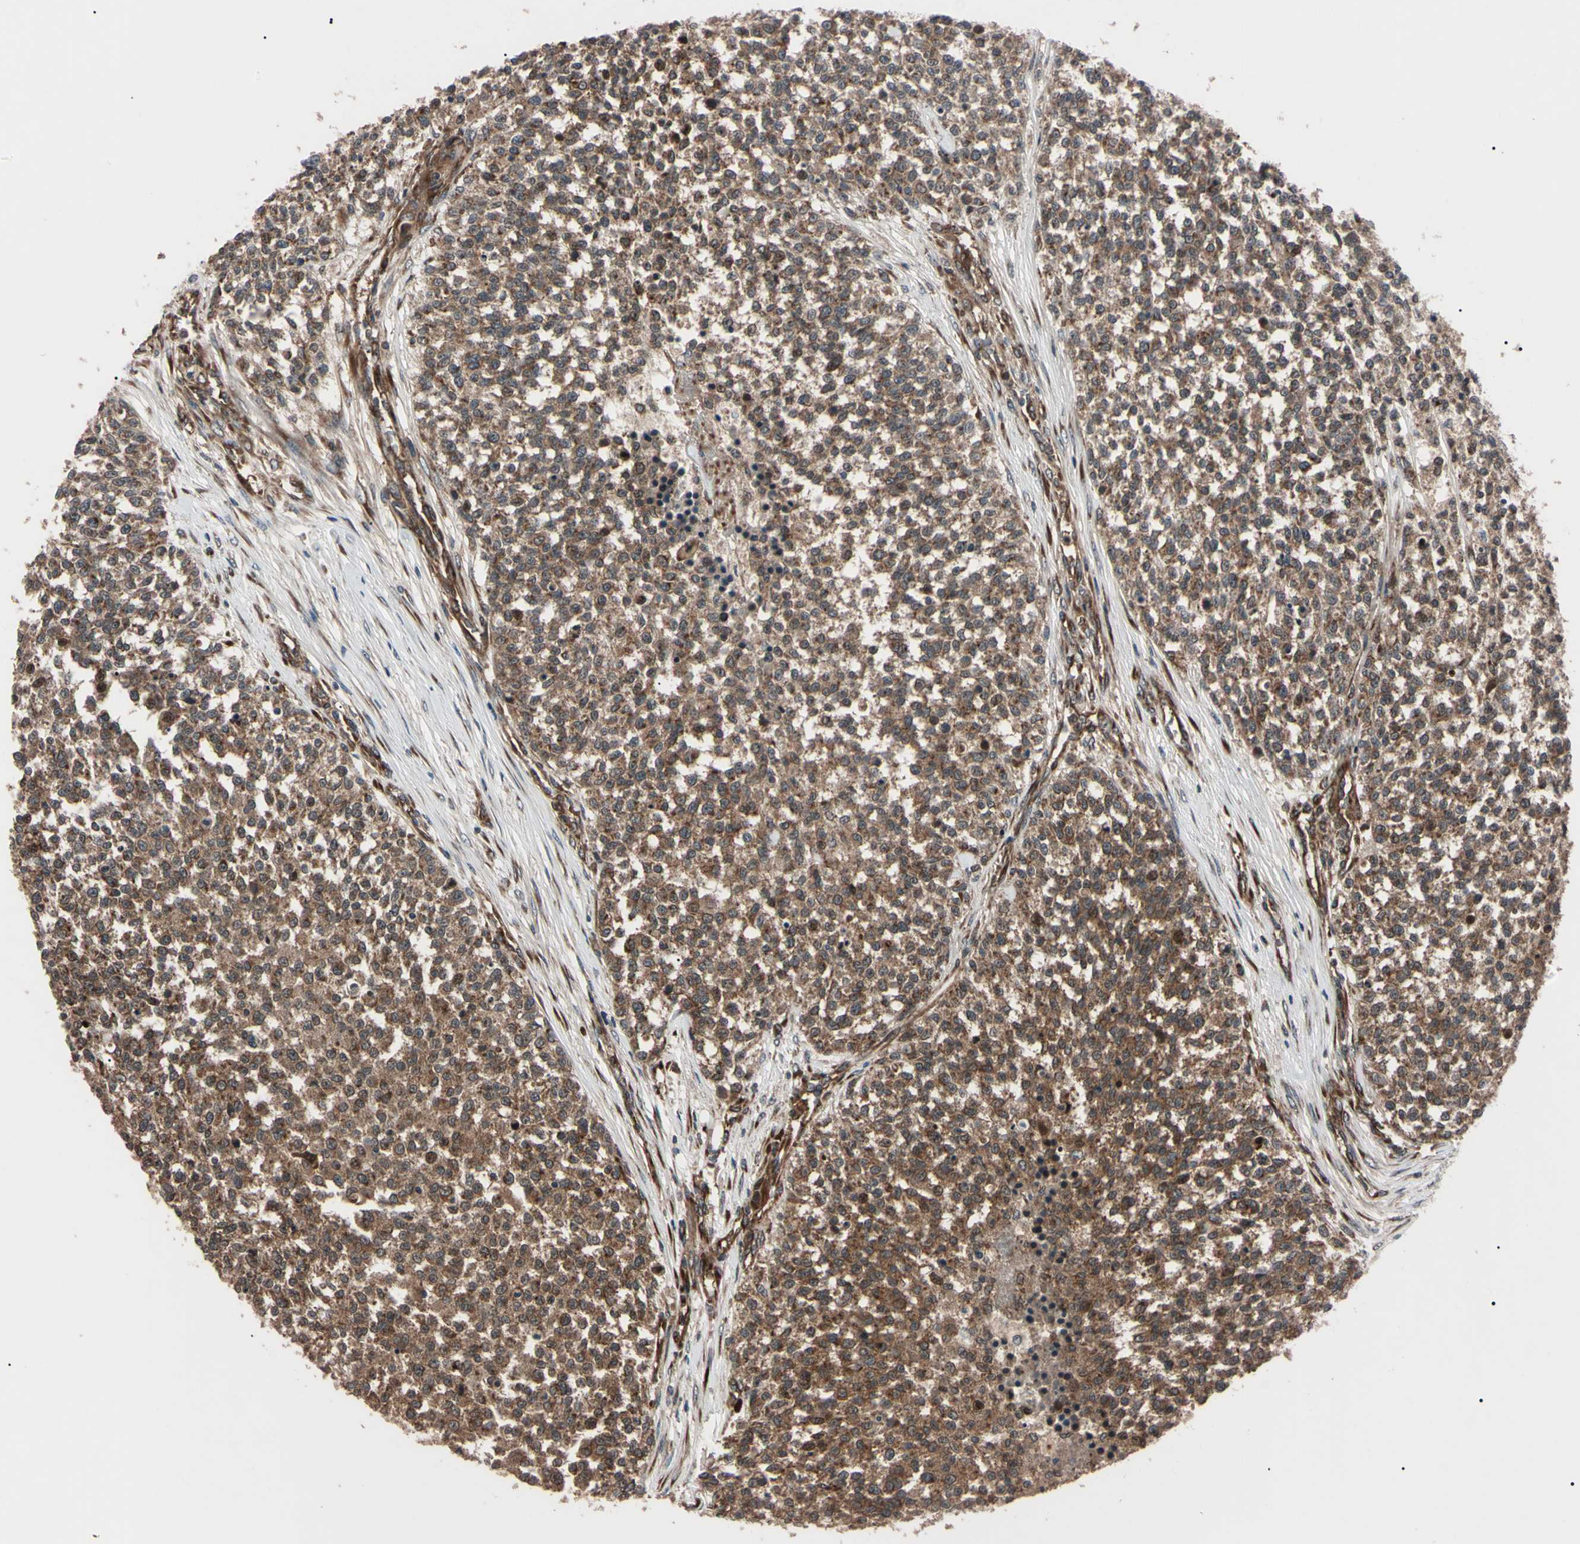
{"staining": {"intensity": "moderate", "quantity": ">75%", "location": "cytoplasmic/membranous"}, "tissue": "testis cancer", "cell_type": "Tumor cells", "image_type": "cancer", "snomed": [{"axis": "morphology", "description": "Seminoma, NOS"}, {"axis": "topography", "description": "Testis"}], "caption": "Moderate cytoplasmic/membranous staining is appreciated in approximately >75% of tumor cells in testis cancer (seminoma).", "gene": "GUCY1B1", "patient": {"sex": "male", "age": 59}}